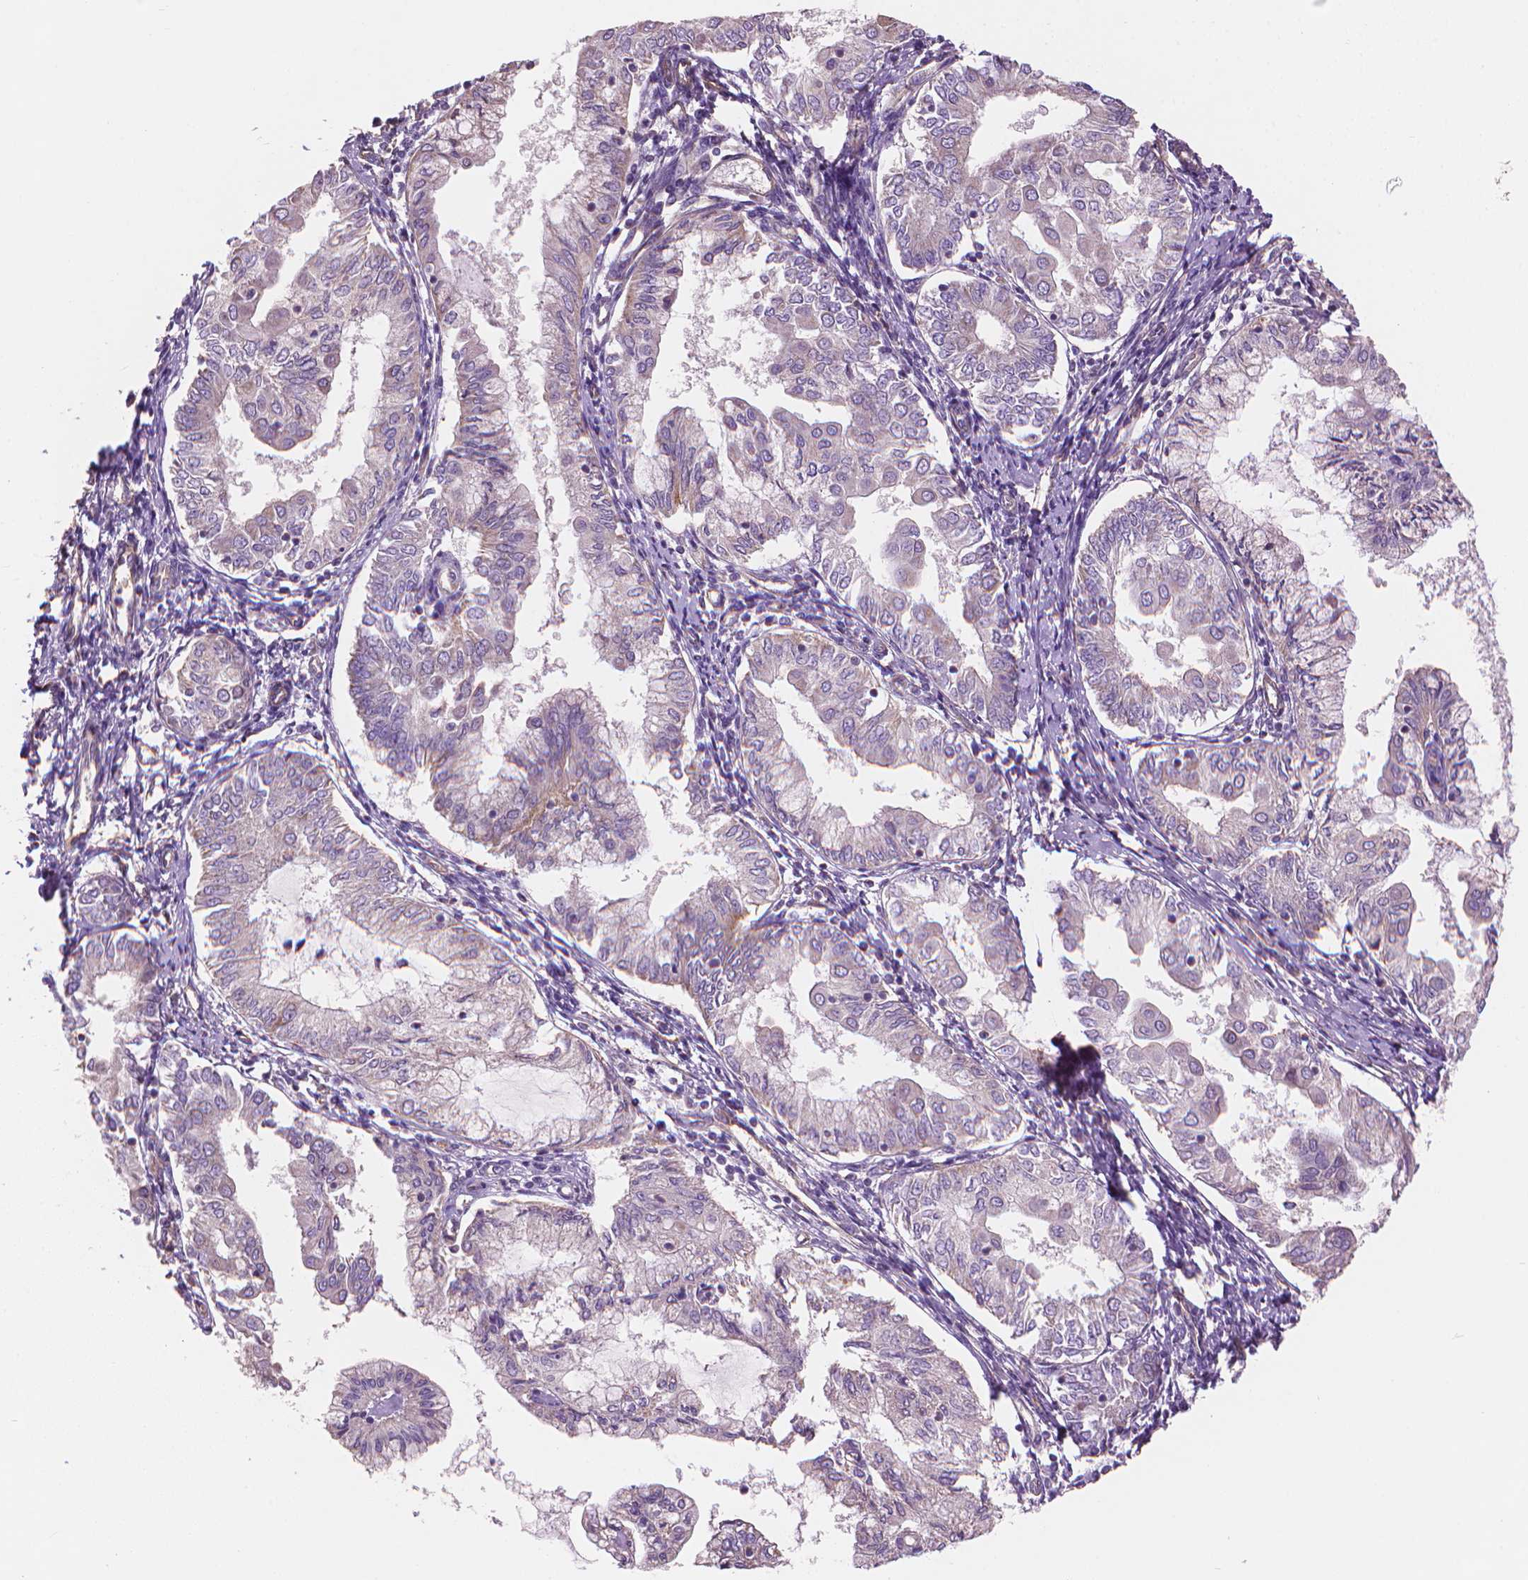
{"staining": {"intensity": "negative", "quantity": "none", "location": "none"}, "tissue": "endometrial cancer", "cell_type": "Tumor cells", "image_type": "cancer", "snomed": [{"axis": "morphology", "description": "Adenocarcinoma, NOS"}, {"axis": "topography", "description": "Endometrium"}], "caption": "Adenocarcinoma (endometrial) stained for a protein using IHC exhibits no staining tumor cells.", "gene": "TTC29", "patient": {"sex": "female", "age": 68}}